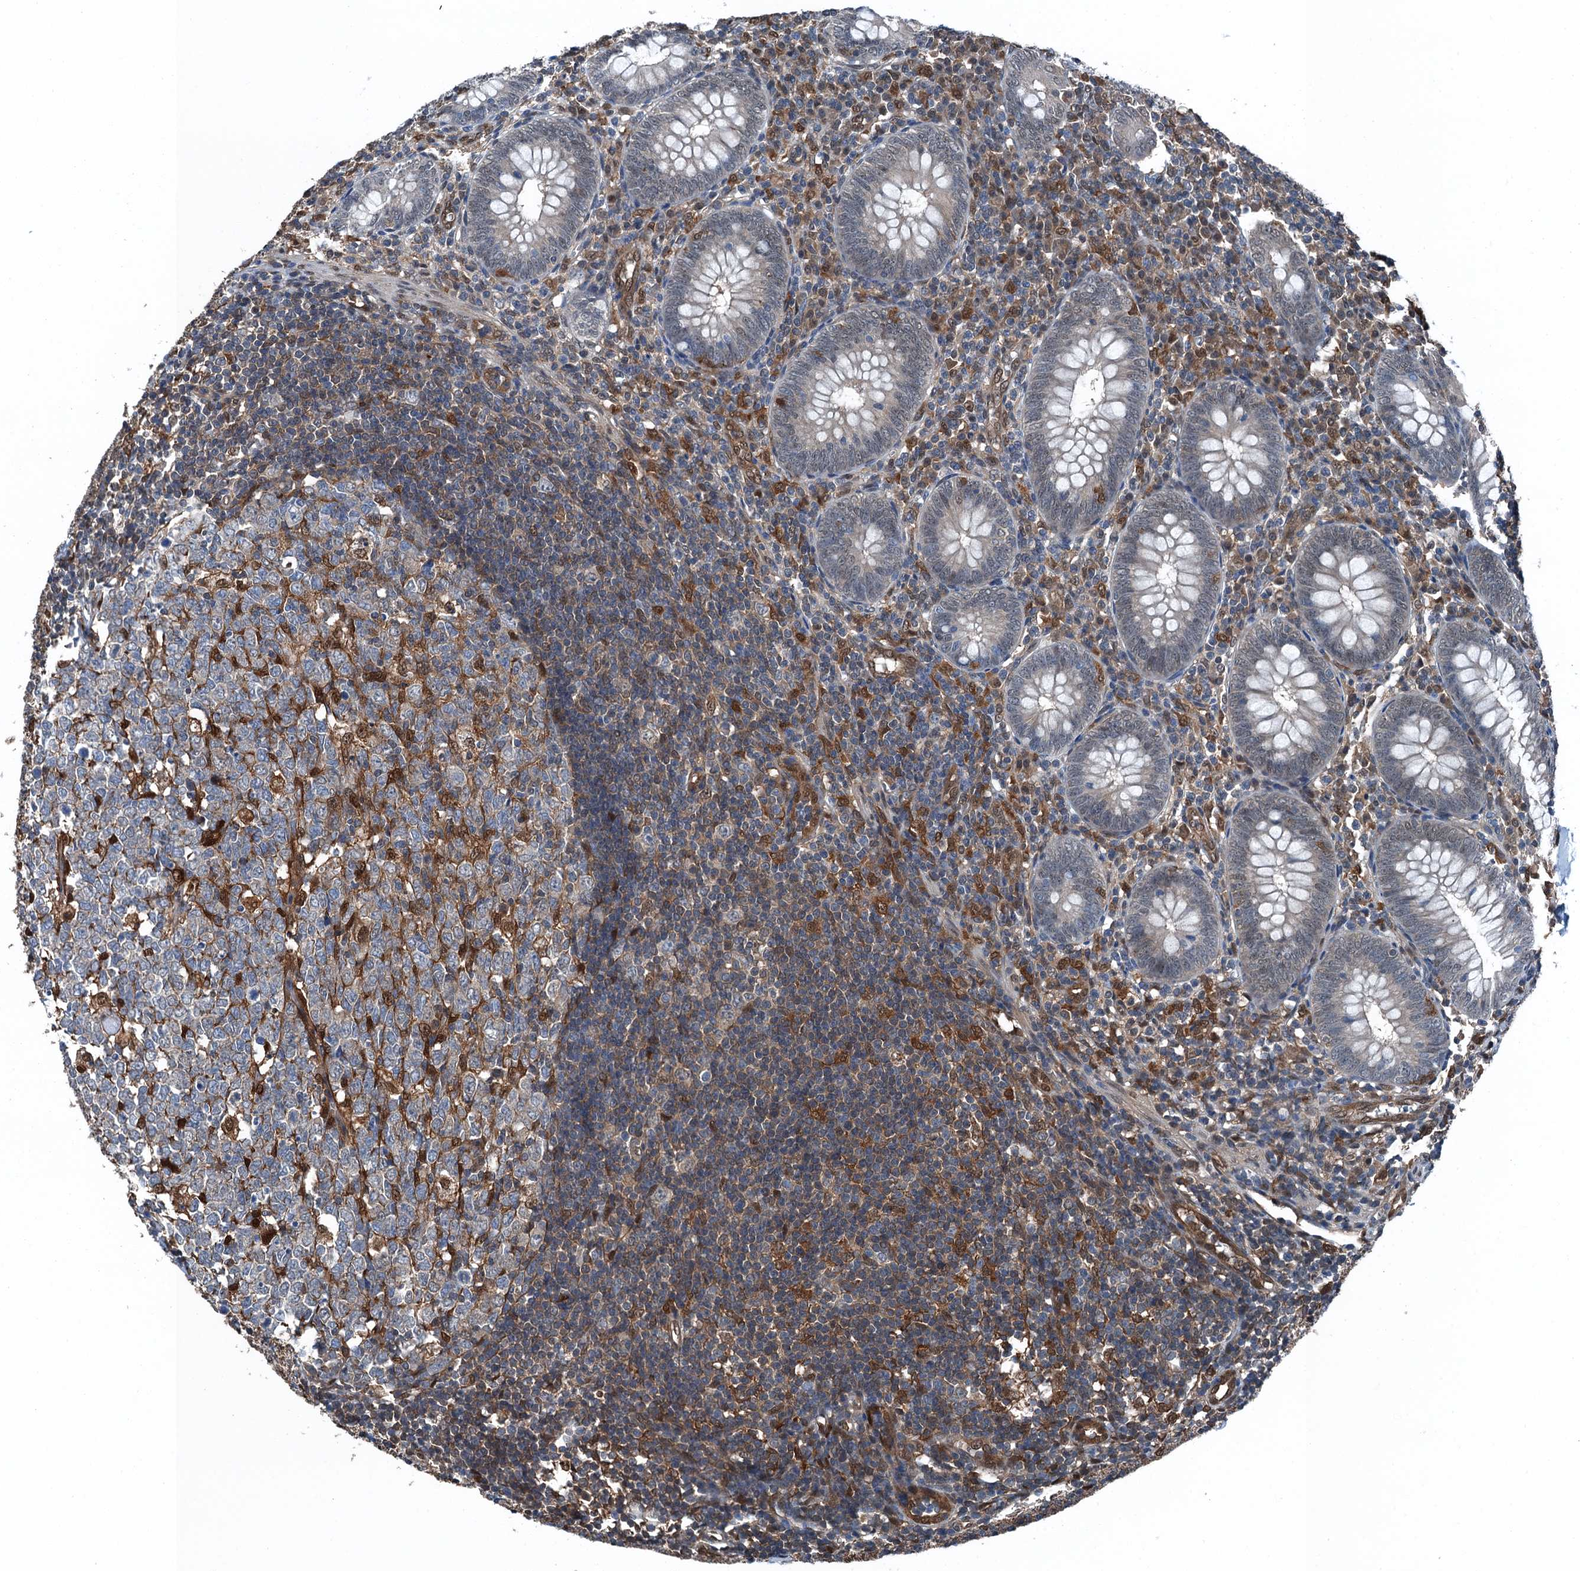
{"staining": {"intensity": "negative", "quantity": "none", "location": "none"}, "tissue": "appendix", "cell_type": "Glandular cells", "image_type": "normal", "snomed": [{"axis": "morphology", "description": "Normal tissue, NOS"}, {"axis": "topography", "description": "Appendix"}], "caption": "Human appendix stained for a protein using immunohistochemistry displays no expression in glandular cells.", "gene": "RNH1", "patient": {"sex": "male", "age": 14}}